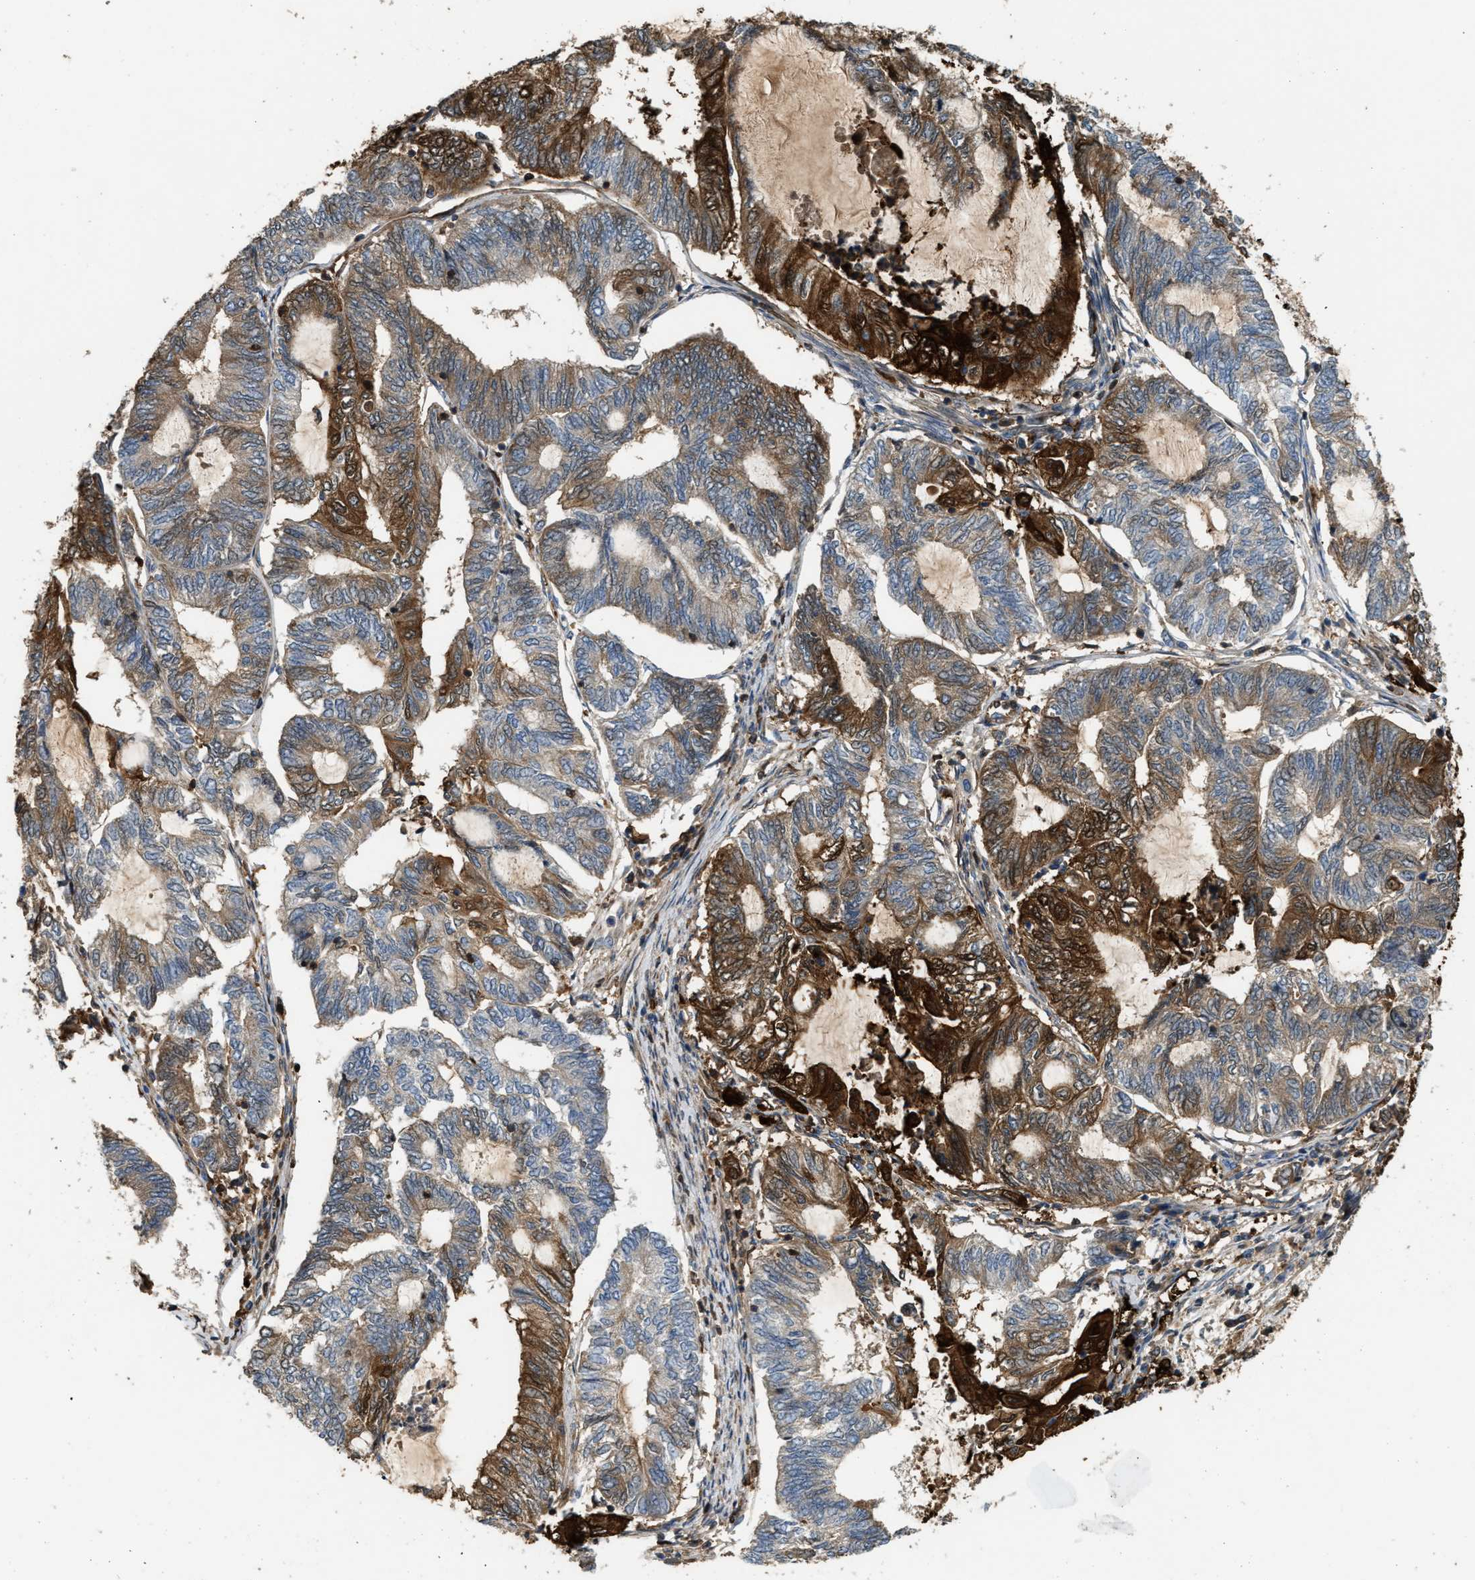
{"staining": {"intensity": "strong", "quantity": "<25%", "location": "cytoplasmic/membranous"}, "tissue": "endometrial cancer", "cell_type": "Tumor cells", "image_type": "cancer", "snomed": [{"axis": "morphology", "description": "Adenocarcinoma, NOS"}, {"axis": "topography", "description": "Uterus"}, {"axis": "topography", "description": "Endometrium"}], "caption": "The micrograph displays a brown stain indicating the presence of a protein in the cytoplasmic/membranous of tumor cells in endometrial adenocarcinoma. The protein of interest is stained brown, and the nuclei are stained in blue (DAB (3,3'-diaminobenzidine) IHC with brightfield microscopy, high magnification).", "gene": "SERPINB5", "patient": {"sex": "female", "age": 70}}